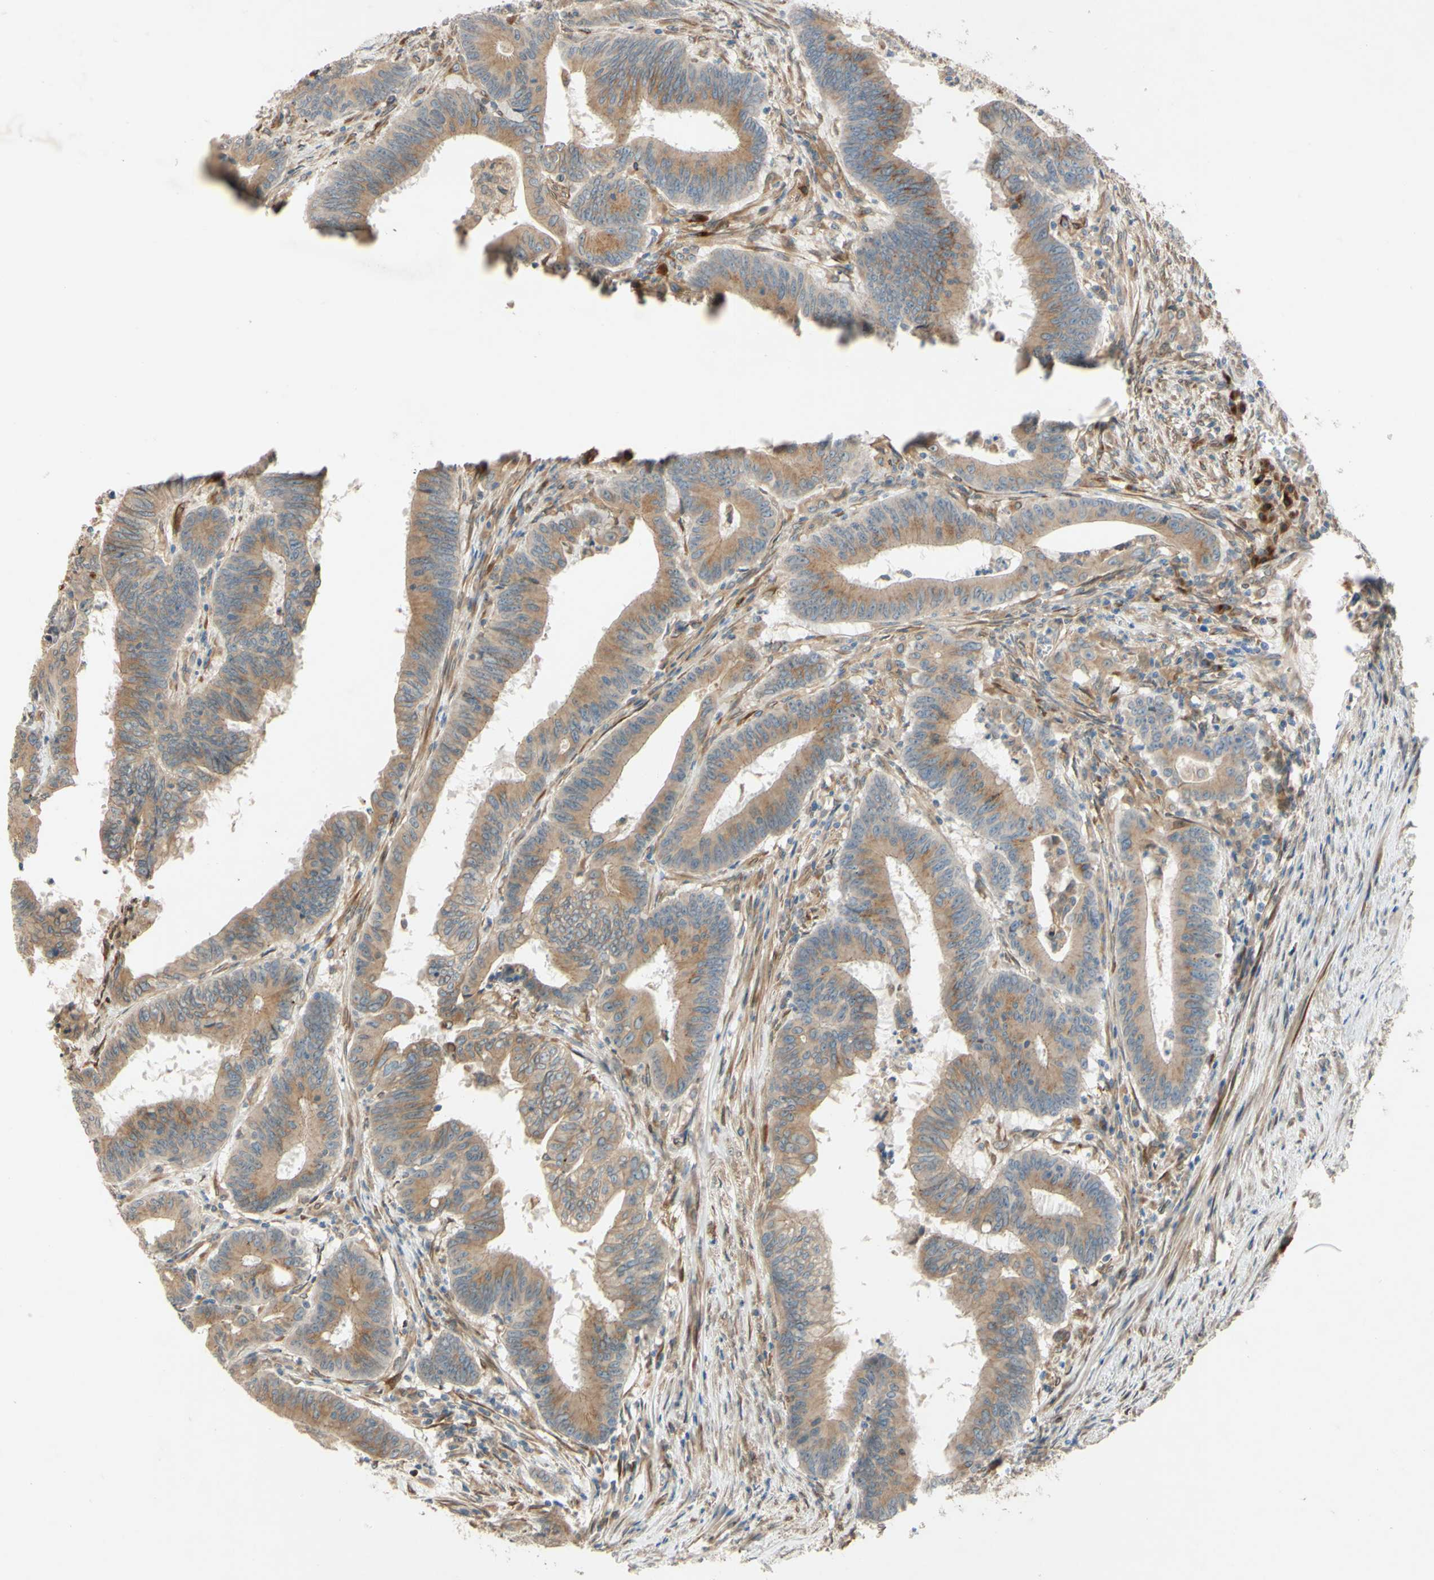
{"staining": {"intensity": "weak", "quantity": ">75%", "location": "cytoplasmic/membranous"}, "tissue": "colorectal cancer", "cell_type": "Tumor cells", "image_type": "cancer", "snomed": [{"axis": "morphology", "description": "Adenocarcinoma, NOS"}, {"axis": "topography", "description": "Colon"}], "caption": "Human colorectal cancer stained for a protein (brown) displays weak cytoplasmic/membranous positive expression in approximately >75% of tumor cells.", "gene": "PTPRU", "patient": {"sex": "male", "age": 45}}